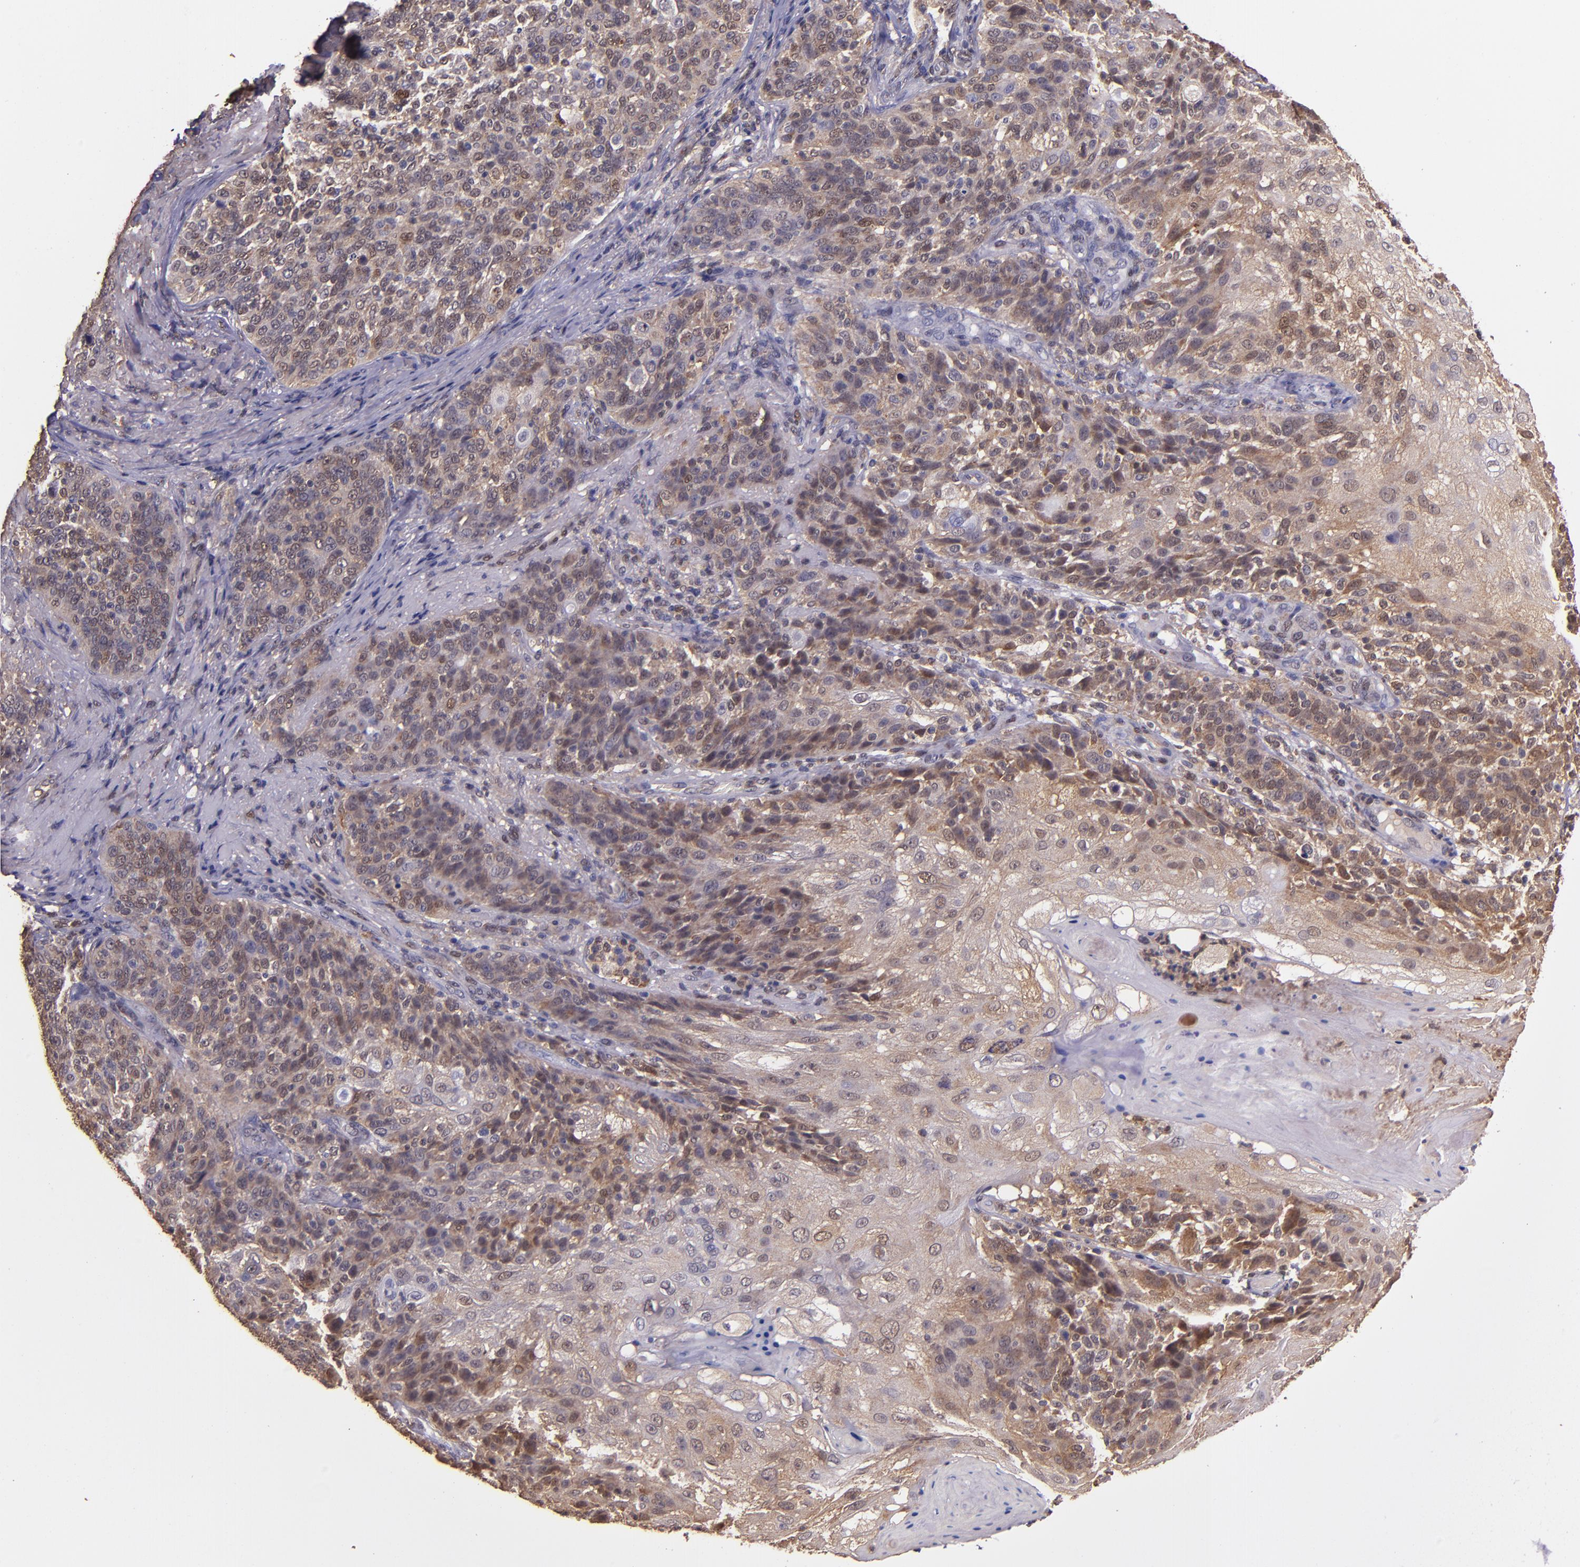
{"staining": {"intensity": "moderate", "quantity": ">75%", "location": "cytoplasmic/membranous,nuclear"}, "tissue": "skin cancer", "cell_type": "Tumor cells", "image_type": "cancer", "snomed": [{"axis": "morphology", "description": "Normal tissue, NOS"}, {"axis": "morphology", "description": "Squamous cell carcinoma, NOS"}, {"axis": "topography", "description": "Skin"}], "caption": "Tumor cells exhibit moderate cytoplasmic/membranous and nuclear expression in approximately >75% of cells in skin cancer. The staining is performed using DAB brown chromogen to label protein expression. The nuclei are counter-stained blue using hematoxylin.", "gene": "STAT6", "patient": {"sex": "female", "age": 83}}